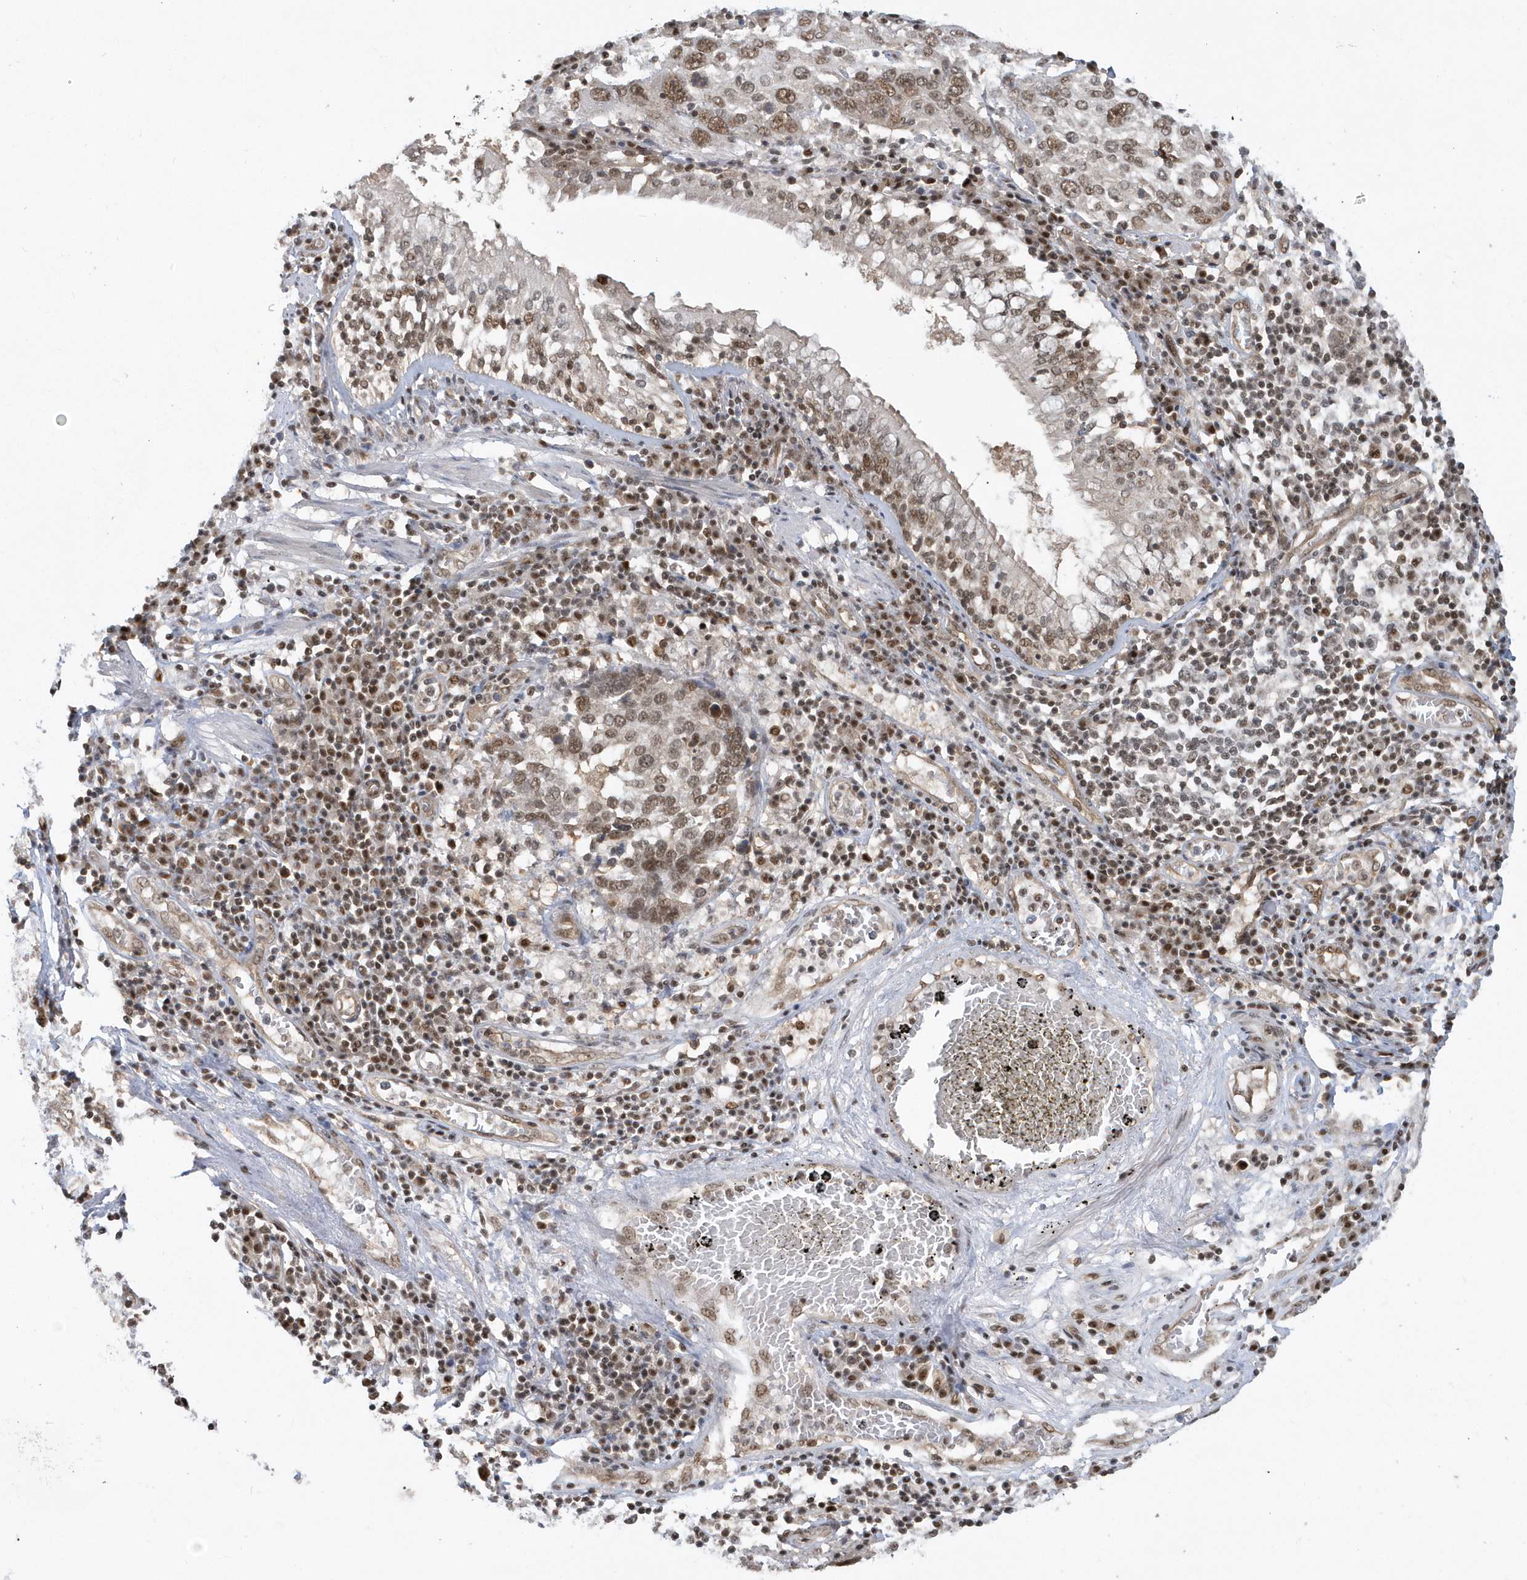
{"staining": {"intensity": "moderate", "quantity": ">75%", "location": "nuclear"}, "tissue": "lung cancer", "cell_type": "Tumor cells", "image_type": "cancer", "snomed": [{"axis": "morphology", "description": "Squamous cell carcinoma, NOS"}, {"axis": "topography", "description": "Lung"}], "caption": "Moderate nuclear protein expression is present in about >75% of tumor cells in lung cancer.", "gene": "SEPHS1", "patient": {"sex": "male", "age": 65}}